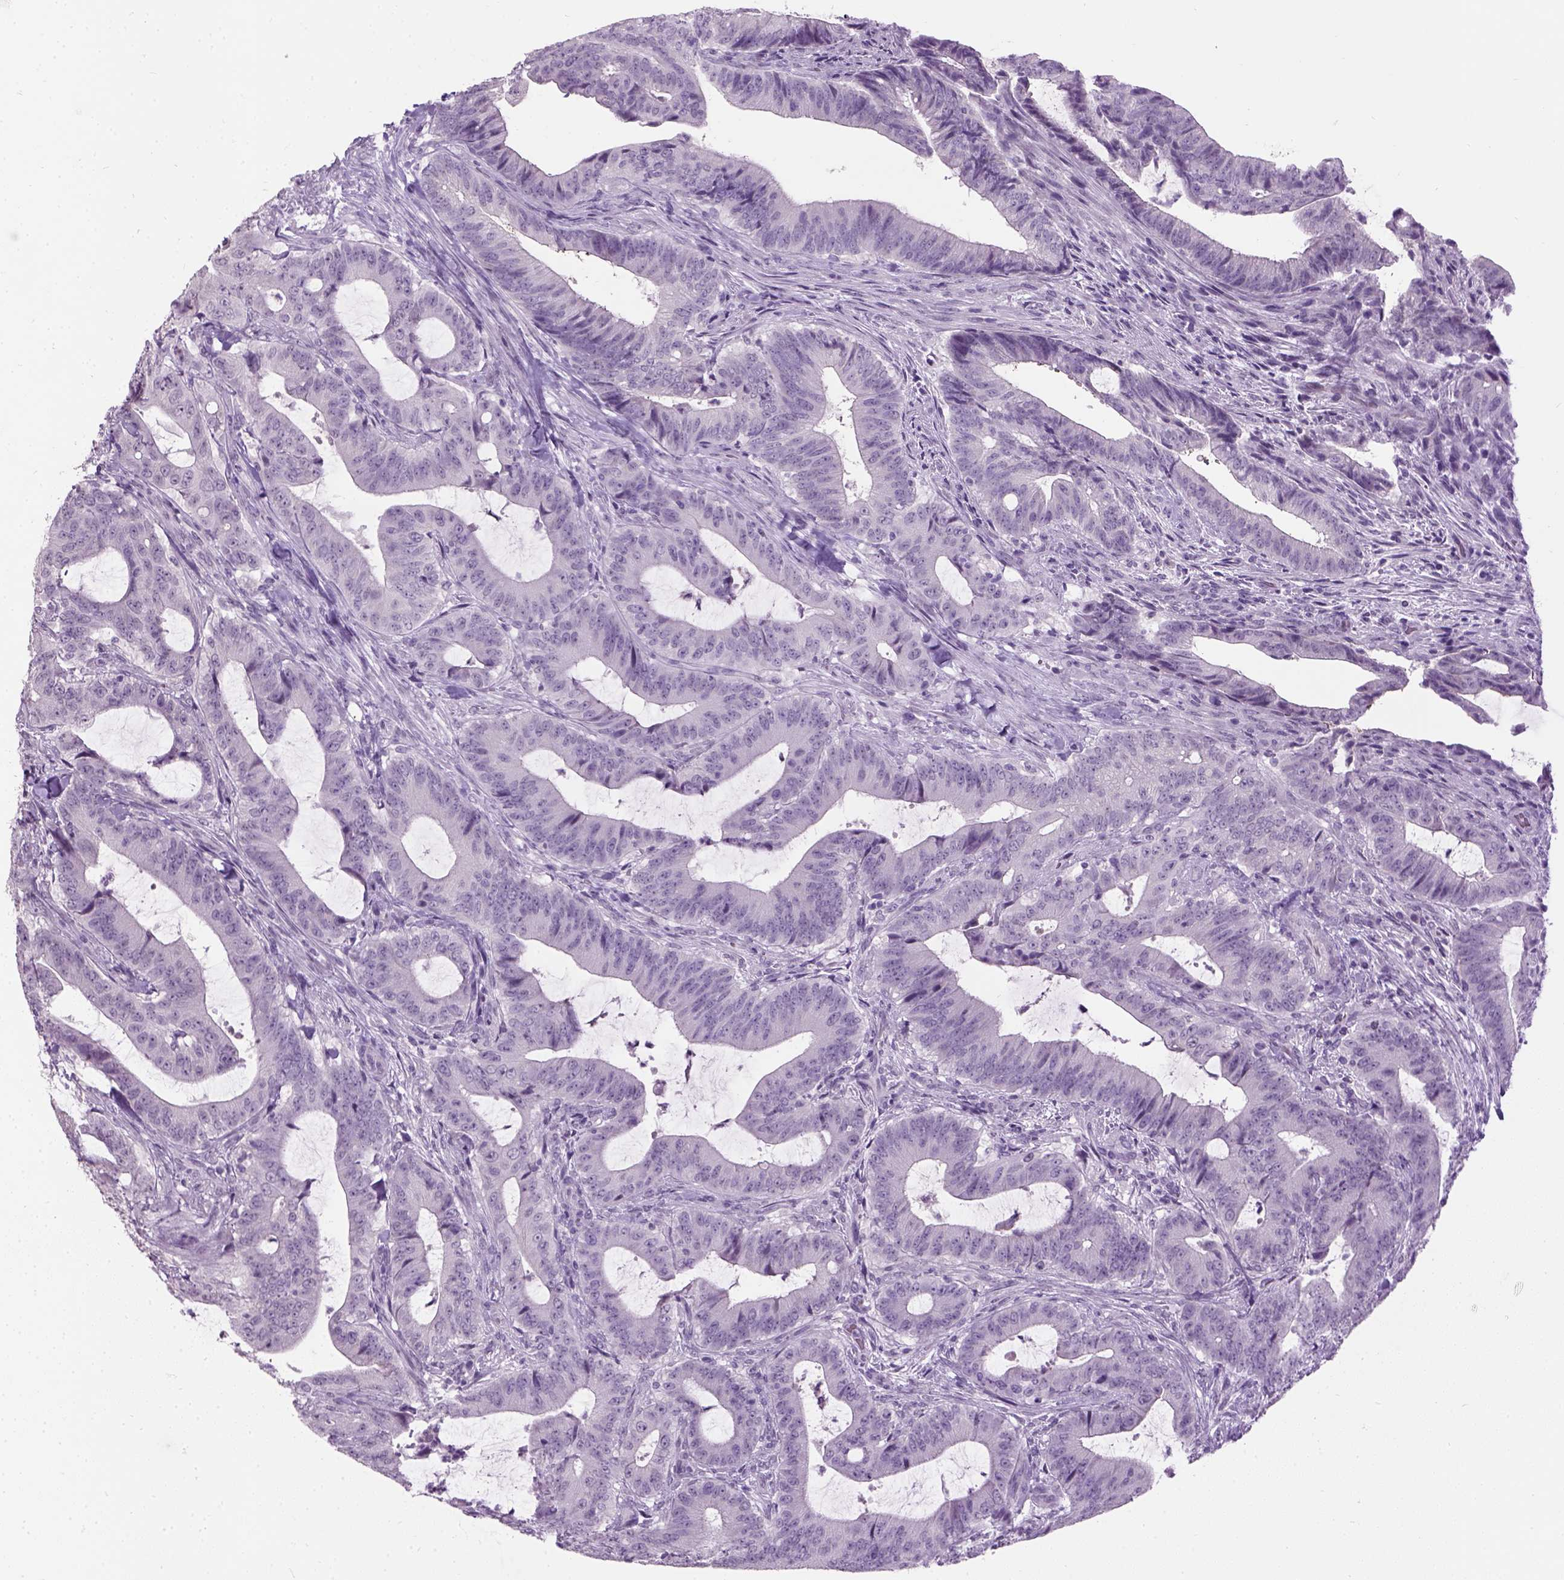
{"staining": {"intensity": "negative", "quantity": "none", "location": "none"}, "tissue": "colorectal cancer", "cell_type": "Tumor cells", "image_type": "cancer", "snomed": [{"axis": "morphology", "description": "Adenocarcinoma, NOS"}, {"axis": "topography", "description": "Colon"}], "caption": "The IHC micrograph has no significant positivity in tumor cells of adenocarcinoma (colorectal) tissue. Brightfield microscopy of immunohistochemistry (IHC) stained with DAB (3,3'-diaminobenzidine) (brown) and hematoxylin (blue), captured at high magnification.", "gene": "GABRB2", "patient": {"sex": "female", "age": 43}}